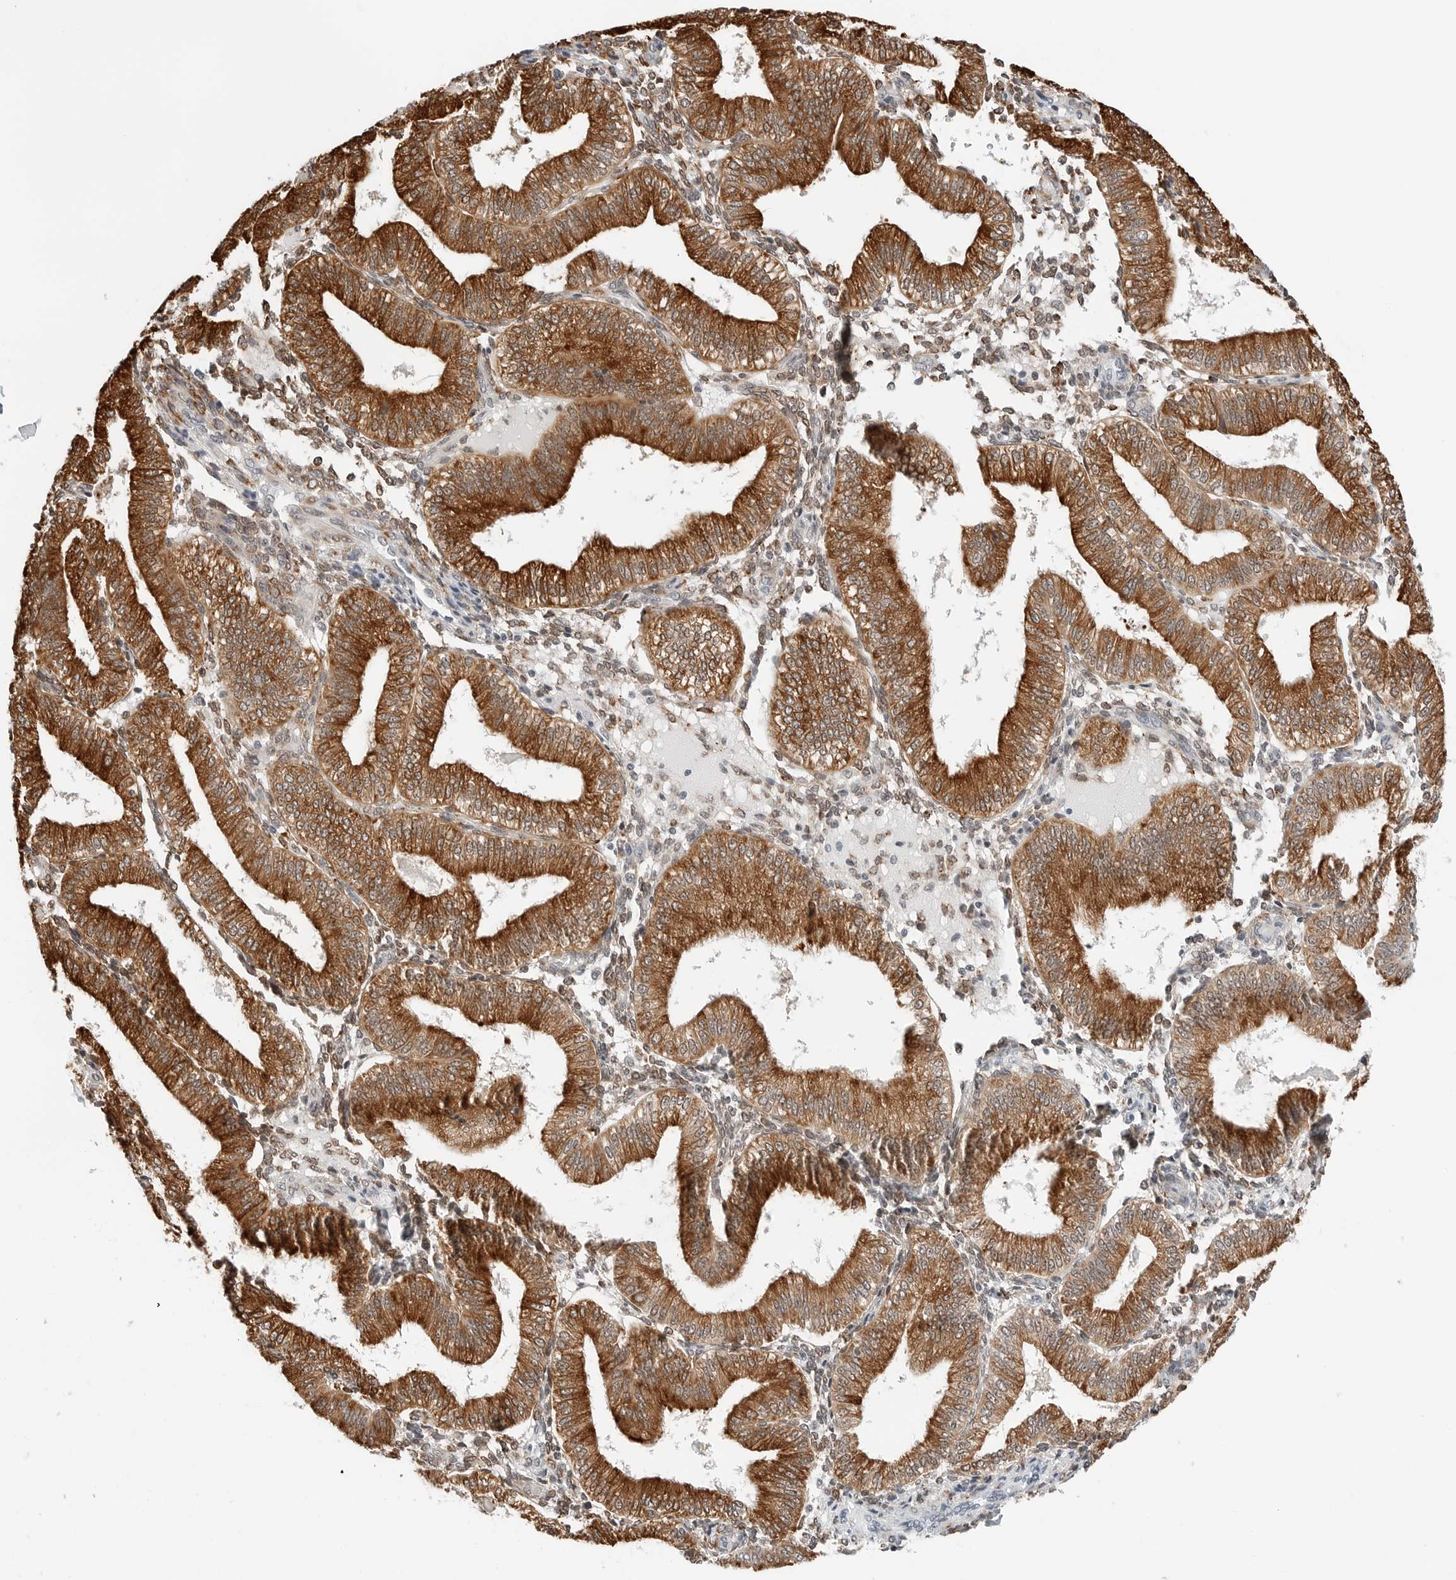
{"staining": {"intensity": "moderate", "quantity": "25%-75%", "location": "cytoplasmic/membranous"}, "tissue": "endometrium", "cell_type": "Cells in endometrial stroma", "image_type": "normal", "snomed": [{"axis": "morphology", "description": "Normal tissue, NOS"}, {"axis": "topography", "description": "Endometrium"}], "caption": "Immunohistochemical staining of benign human endometrium exhibits 25%-75% levels of moderate cytoplasmic/membranous protein positivity in about 25%-75% of cells in endometrial stroma.", "gene": "P4HA2", "patient": {"sex": "female", "age": 39}}